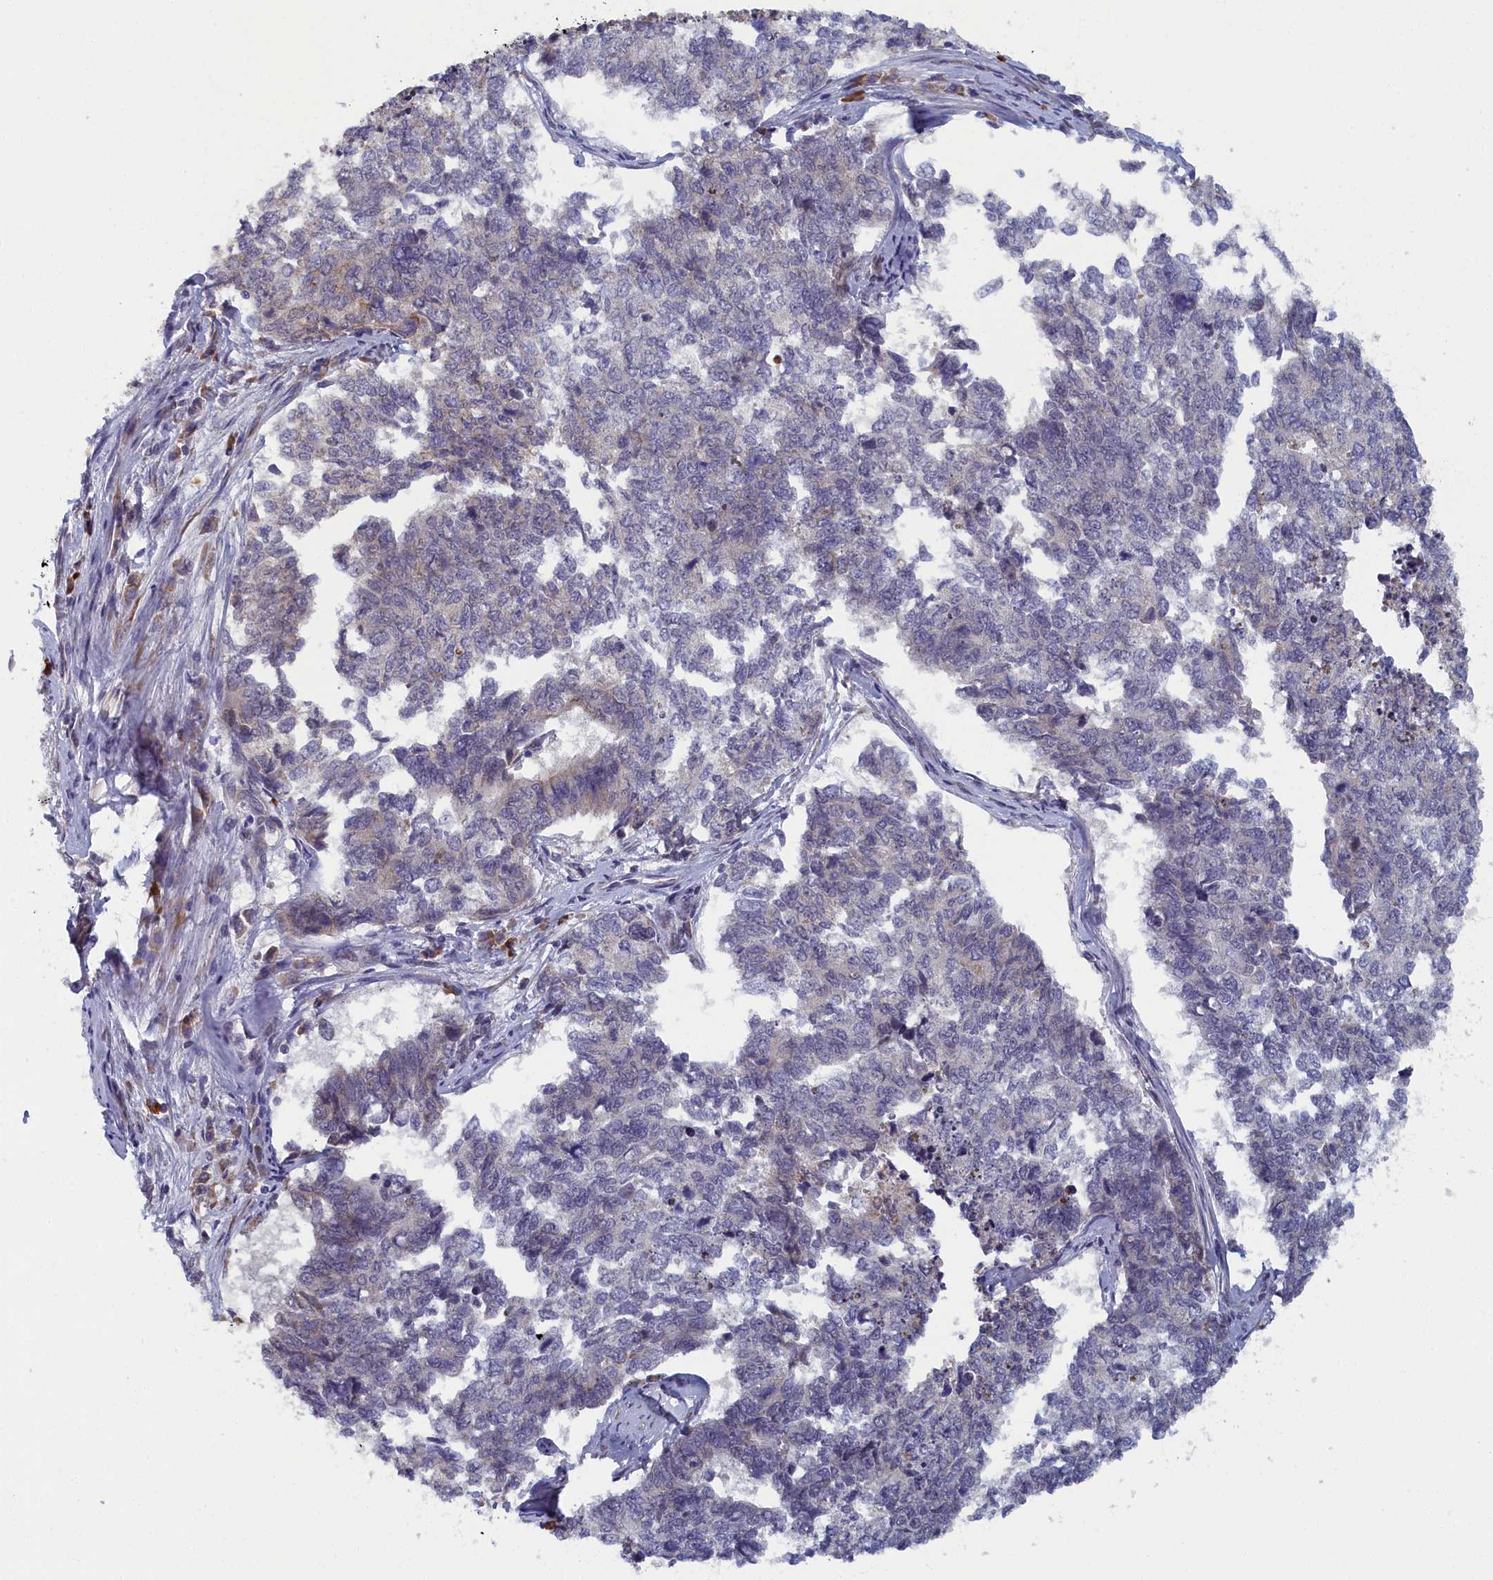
{"staining": {"intensity": "negative", "quantity": "none", "location": "none"}, "tissue": "cervical cancer", "cell_type": "Tumor cells", "image_type": "cancer", "snomed": [{"axis": "morphology", "description": "Squamous cell carcinoma, NOS"}, {"axis": "topography", "description": "Cervix"}], "caption": "Tumor cells show no significant expression in cervical cancer.", "gene": "DNAJC17", "patient": {"sex": "female", "age": 63}}